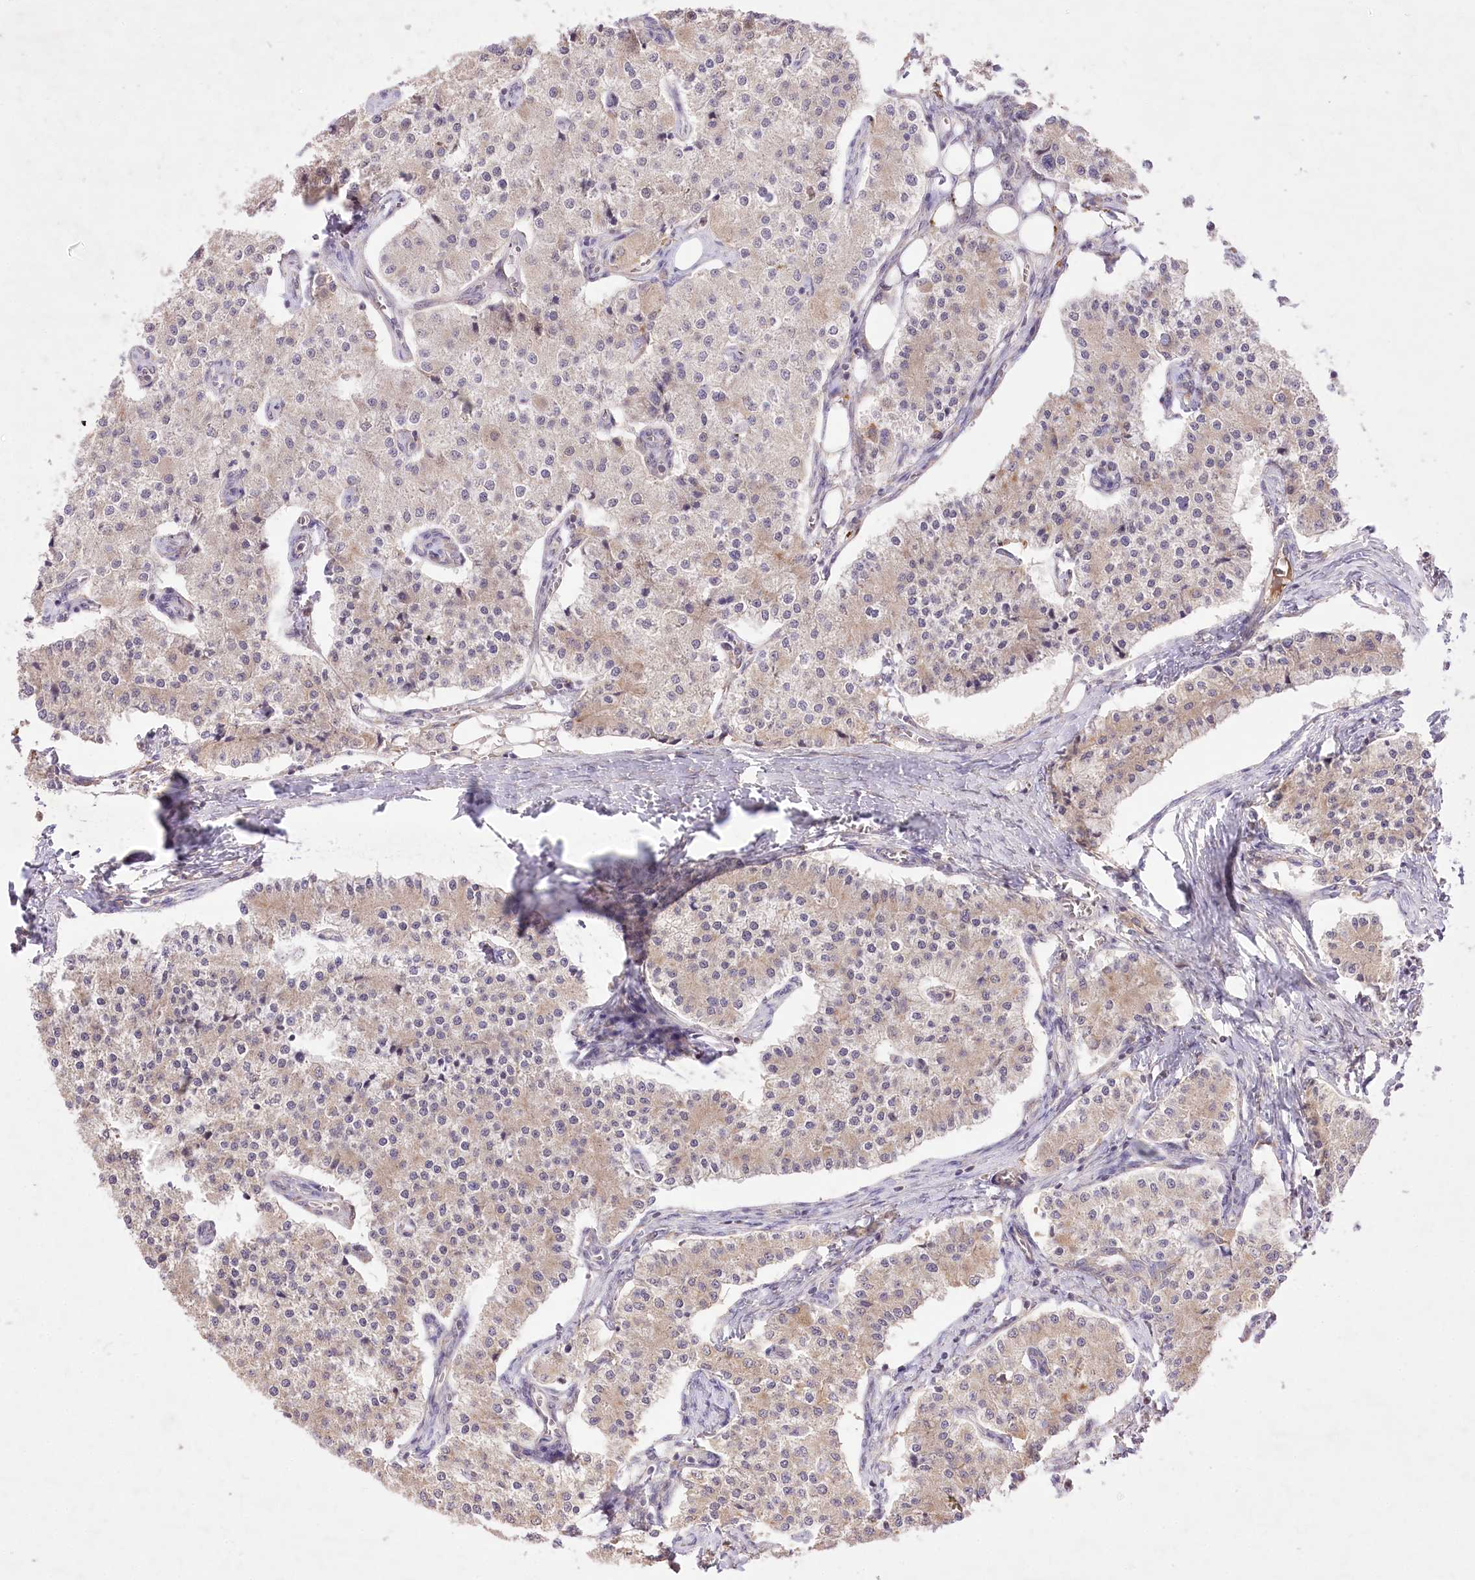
{"staining": {"intensity": "weak", "quantity": "25%-75%", "location": "cytoplasmic/membranous"}, "tissue": "carcinoid", "cell_type": "Tumor cells", "image_type": "cancer", "snomed": [{"axis": "morphology", "description": "Carcinoid, malignant, NOS"}, {"axis": "topography", "description": "Colon"}], "caption": "Carcinoid stained for a protein (brown) reveals weak cytoplasmic/membranous positive positivity in approximately 25%-75% of tumor cells.", "gene": "HELT", "patient": {"sex": "female", "age": 52}}